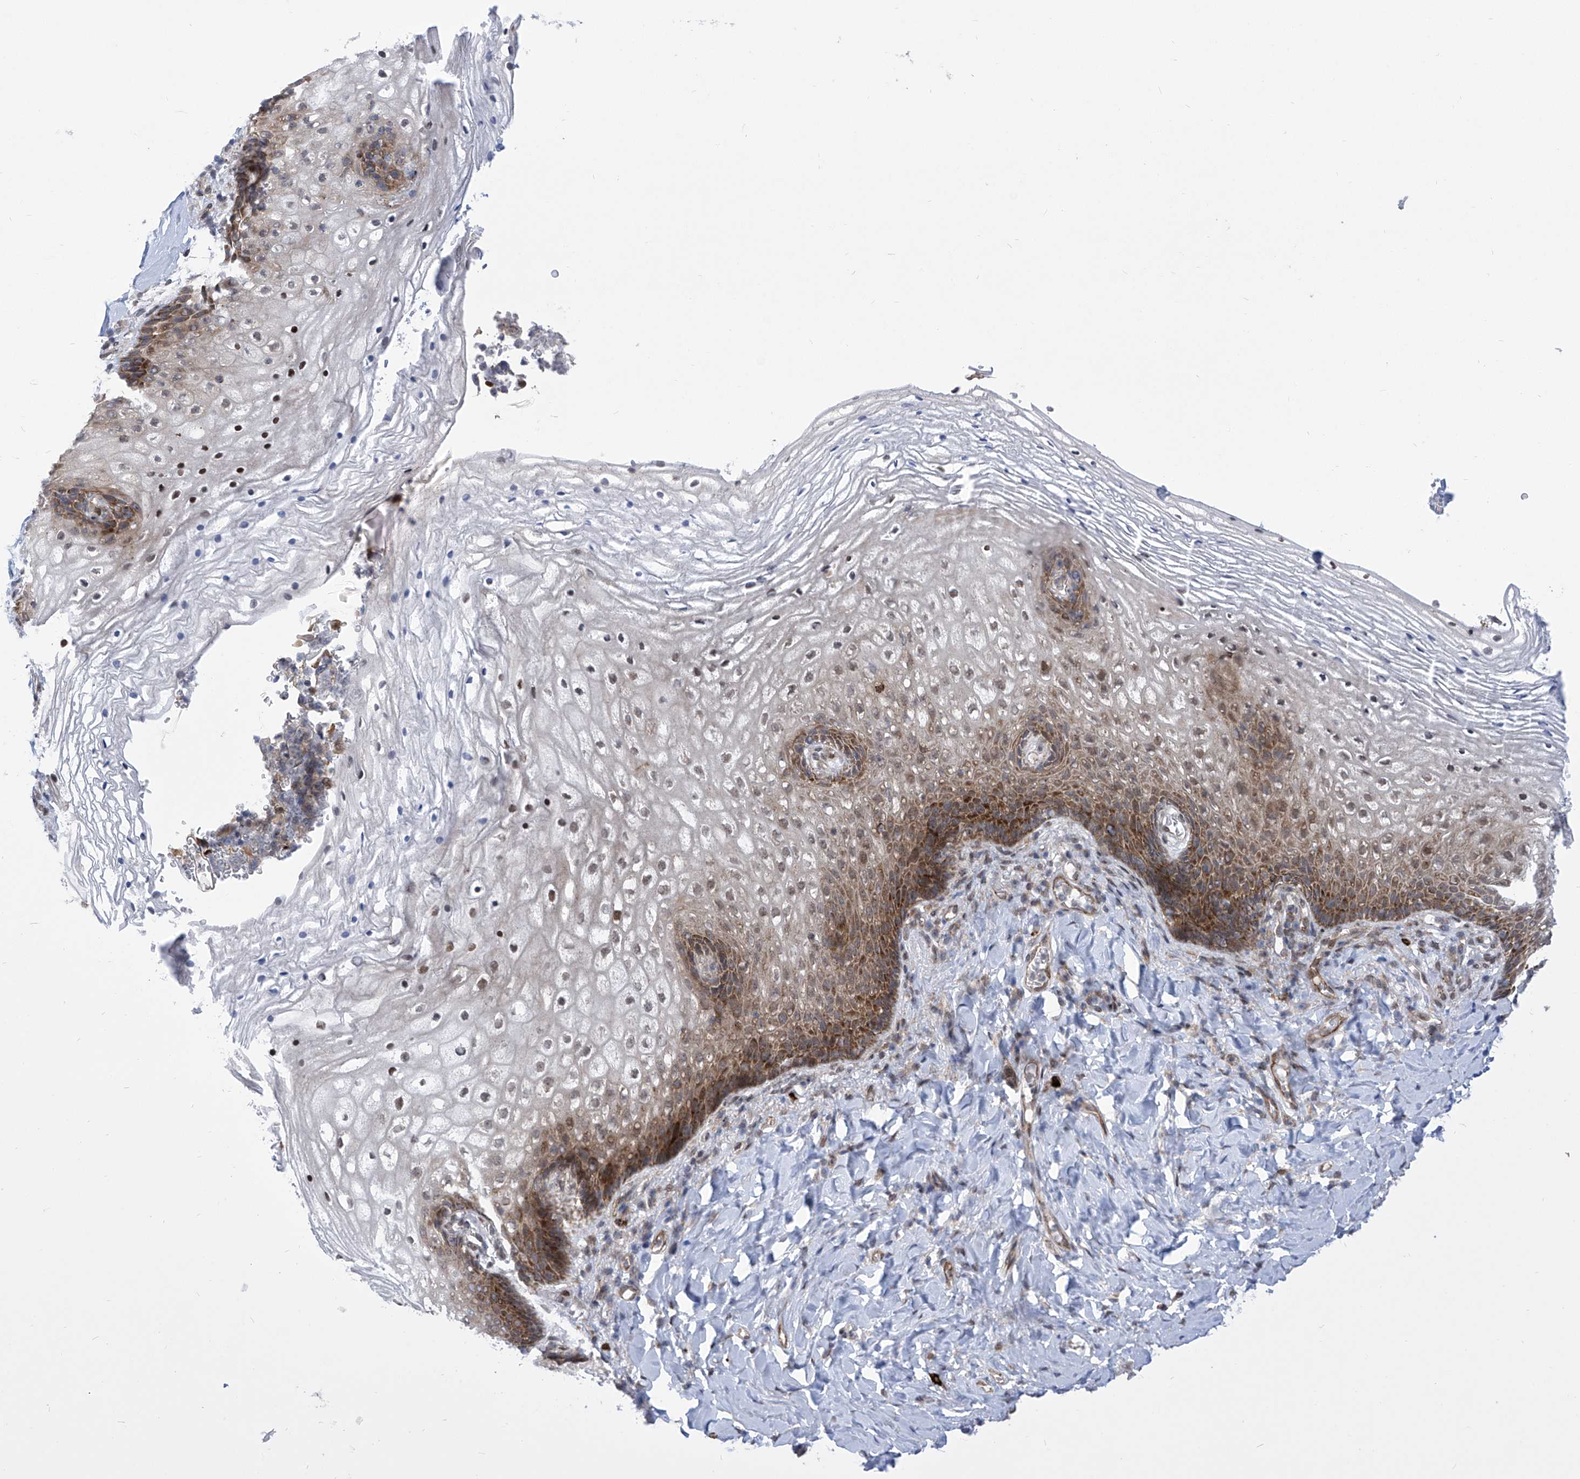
{"staining": {"intensity": "moderate", "quantity": ">75%", "location": "cytoplasmic/membranous,nuclear"}, "tissue": "vagina", "cell_type": "Squamous epithelial cells", "image_type": "normal", "snomed": [{"axis": "morphology", "description": "Normal tissue, NOS"}, {"axis": "topography", "description": "Vagina"}], "caption": "A micrograph showing moderate cytoplasmic/membranous,nuclear expression in approximately >75% of squamous epithelial cells in normal vagina, as visualized by brown immunohistochemical staining.", "gene": "CEP290", "patient": {"sex": "female", "age": 60}}